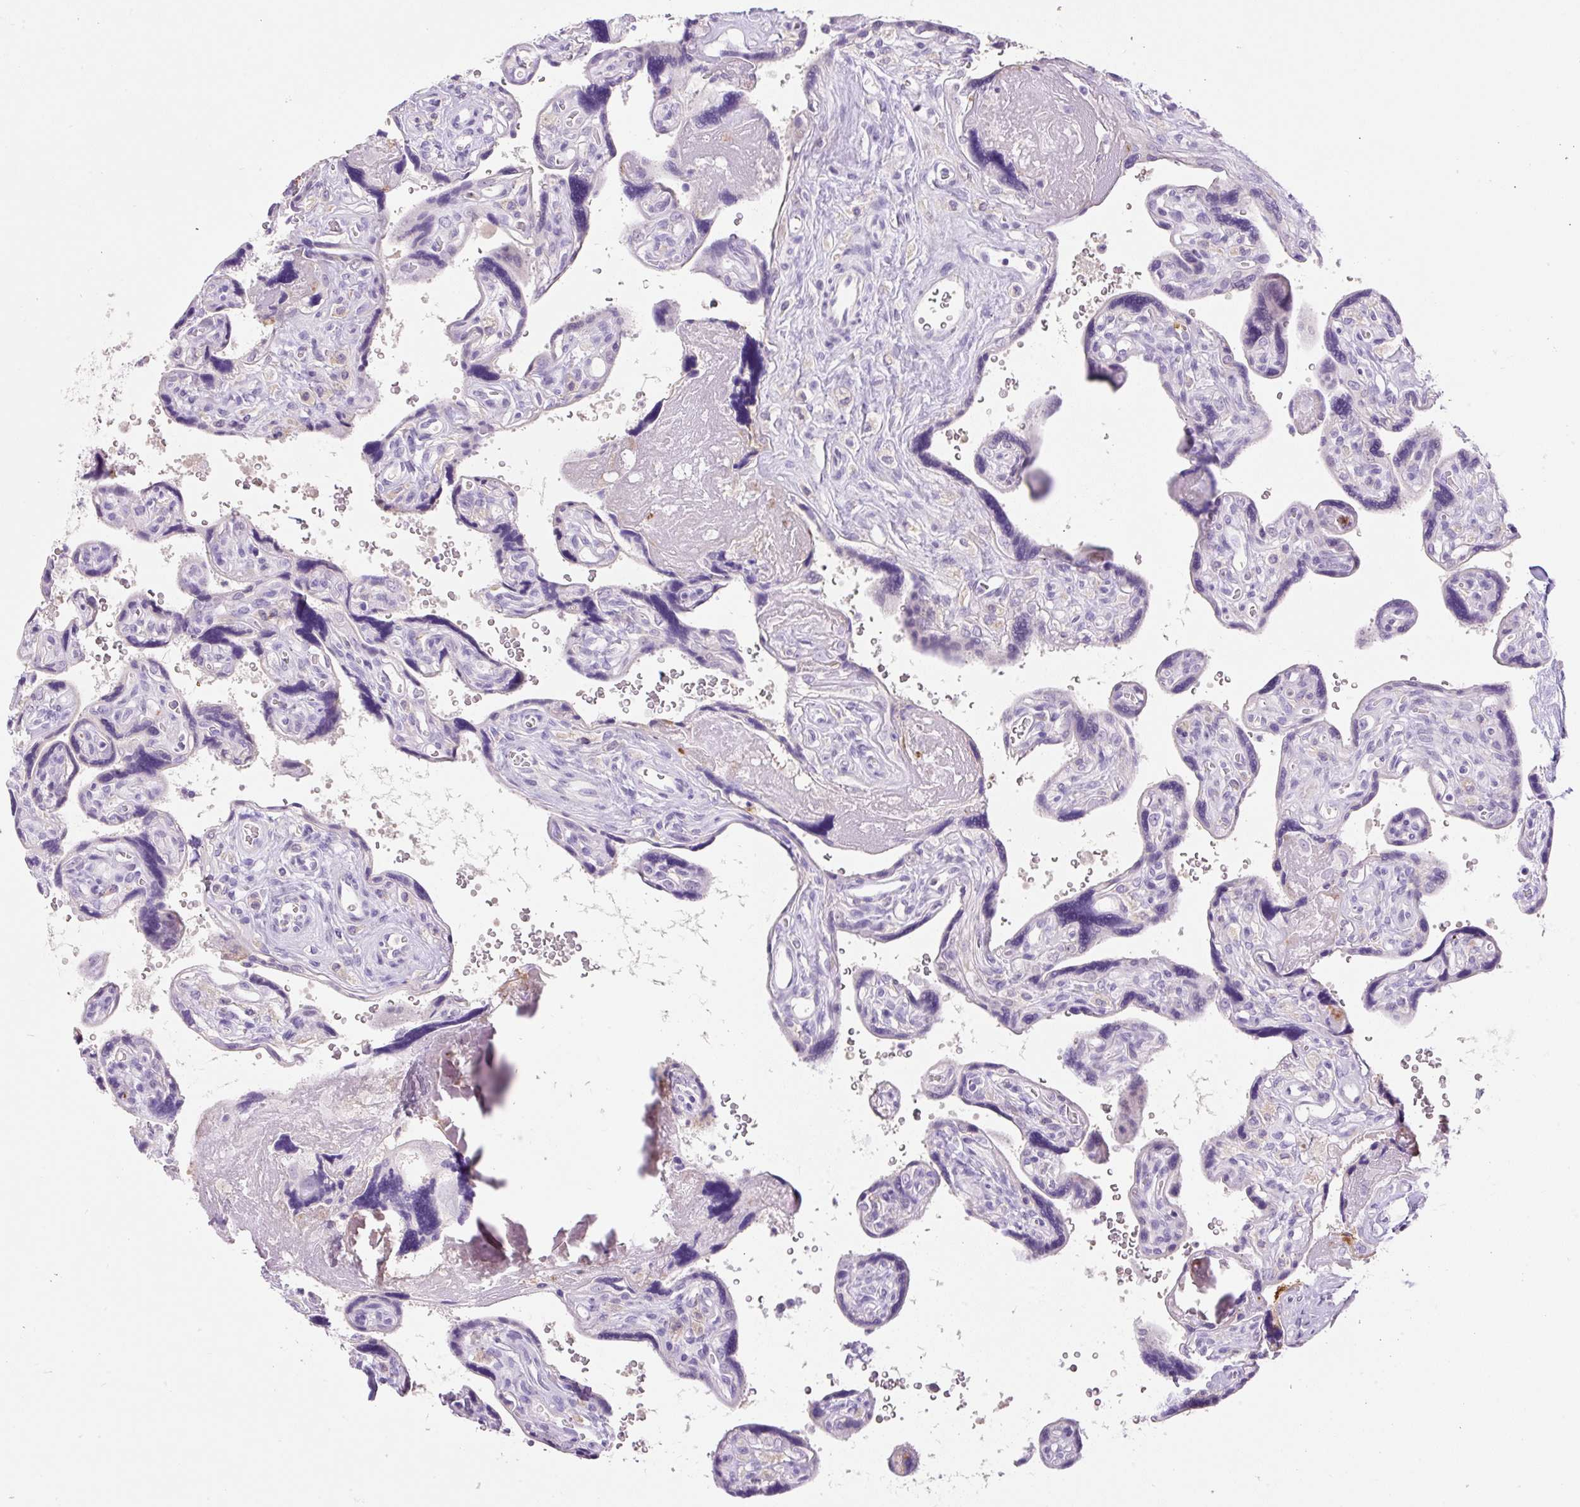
{"staining": {"intensity": "negative", "quantity": "none", "location": "none"}, "tissue": "placenta", "cell_type": "Trophoblastic cells", "image_type": "normal", "snomed": [{"axis": "morphology", "description": "Normal tissue, NOS"}, {"axis": "topography", "description": "Placenta"}], "caption": "Immunohistochemistry (IHC) of normal human placenta shows no expression in trophoblastic cells.", "gene": "TDRD15", "patient": {"sex": "female", "age": 39}}